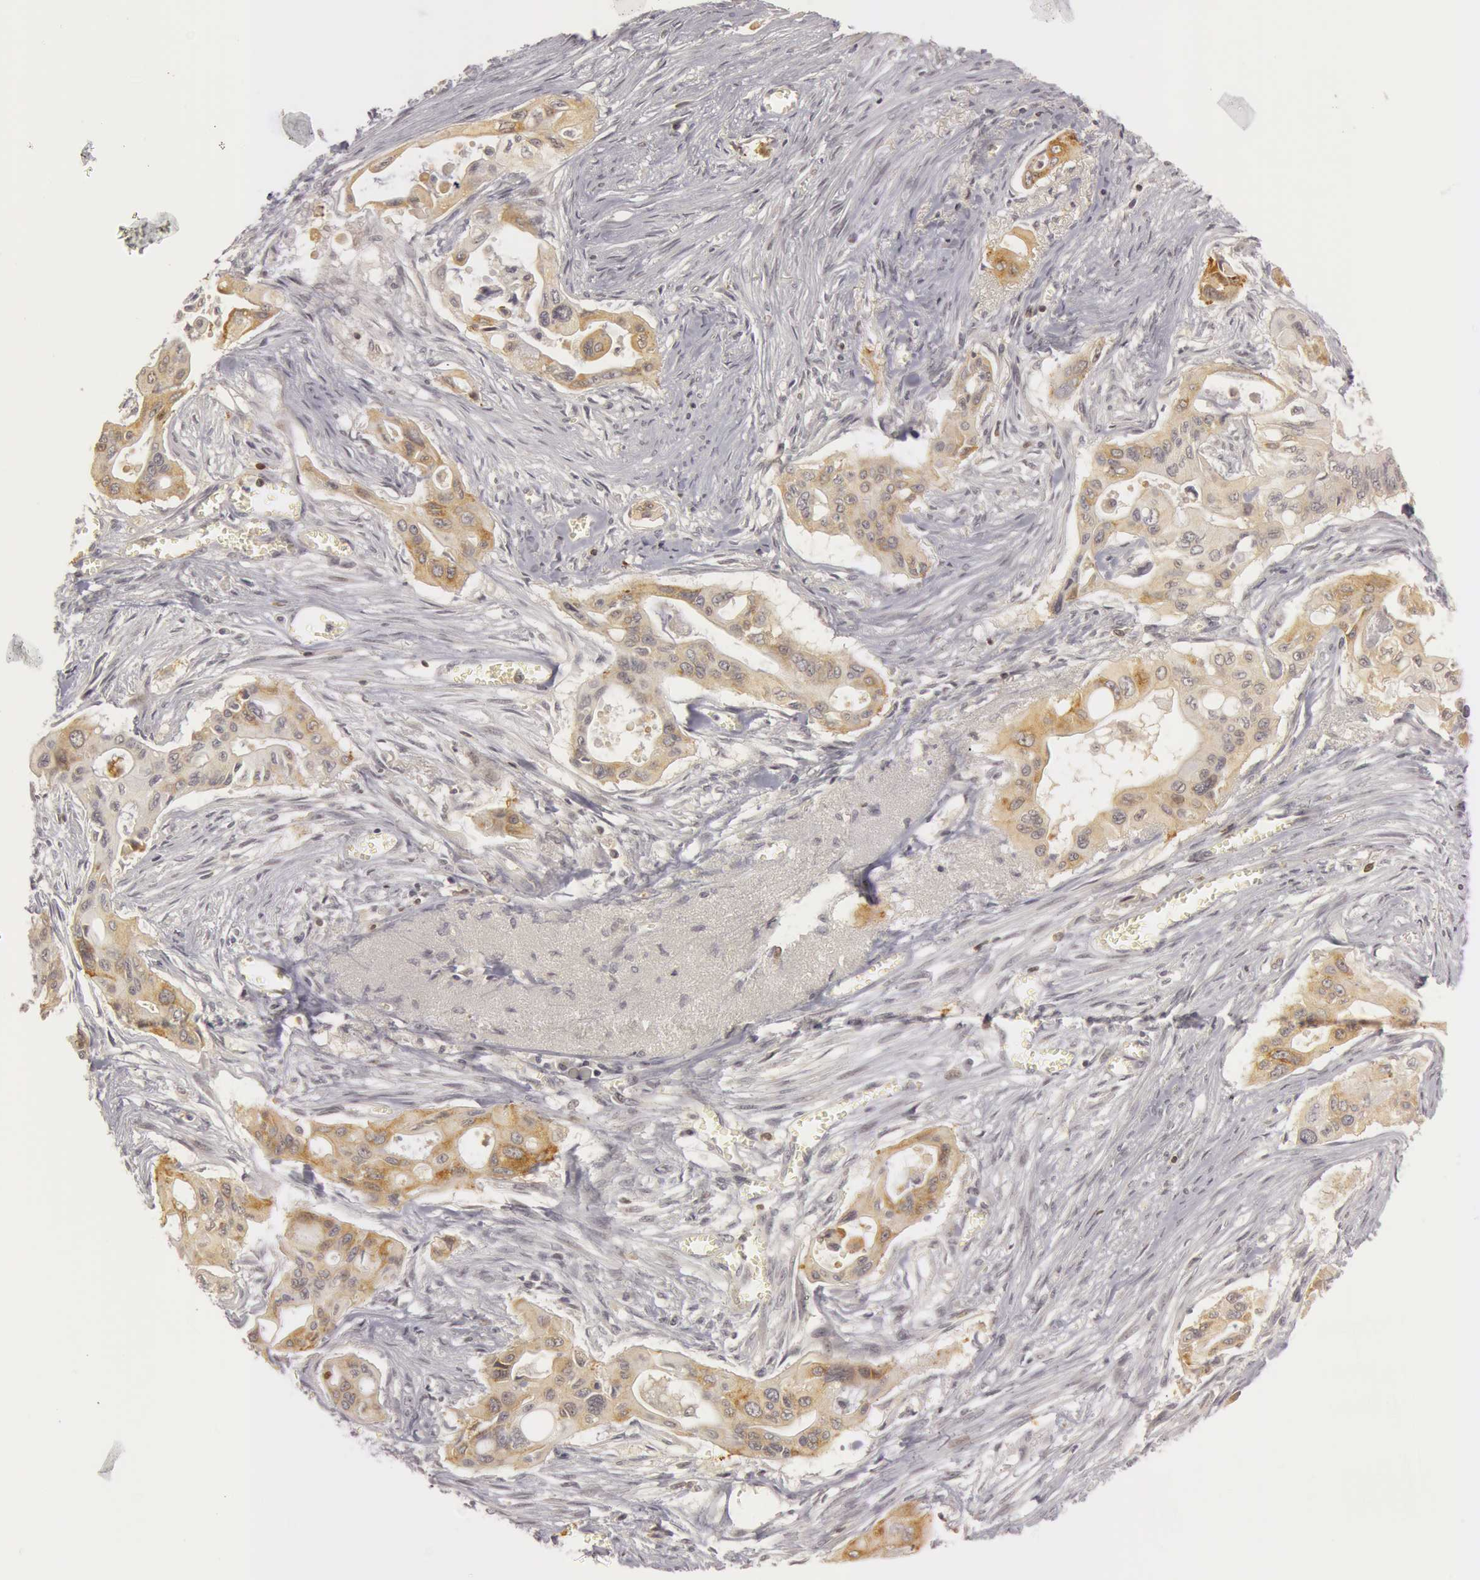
{"staining": {"intensity": "weak", "quantity": "<25%", "location": "cytoplasmic/membranous"}, "tissue": "pancreatic cancer", "cell_type": "Tumor cells", "image_type": "cancer", "snomed": [{"axis": "morphology", "description": "Adenocarcinoma, NOS"}, {"axis": "topography", "description": "Pancreas"}], "caption": "High power microscopy photomicrograph of an immunohistochemistry histopathology image of pancreatic adenocarcinoma, revealing no significant expression in tumor cells.", "gene": "OASL", "patient": {"sex": "male", "age": 77}}